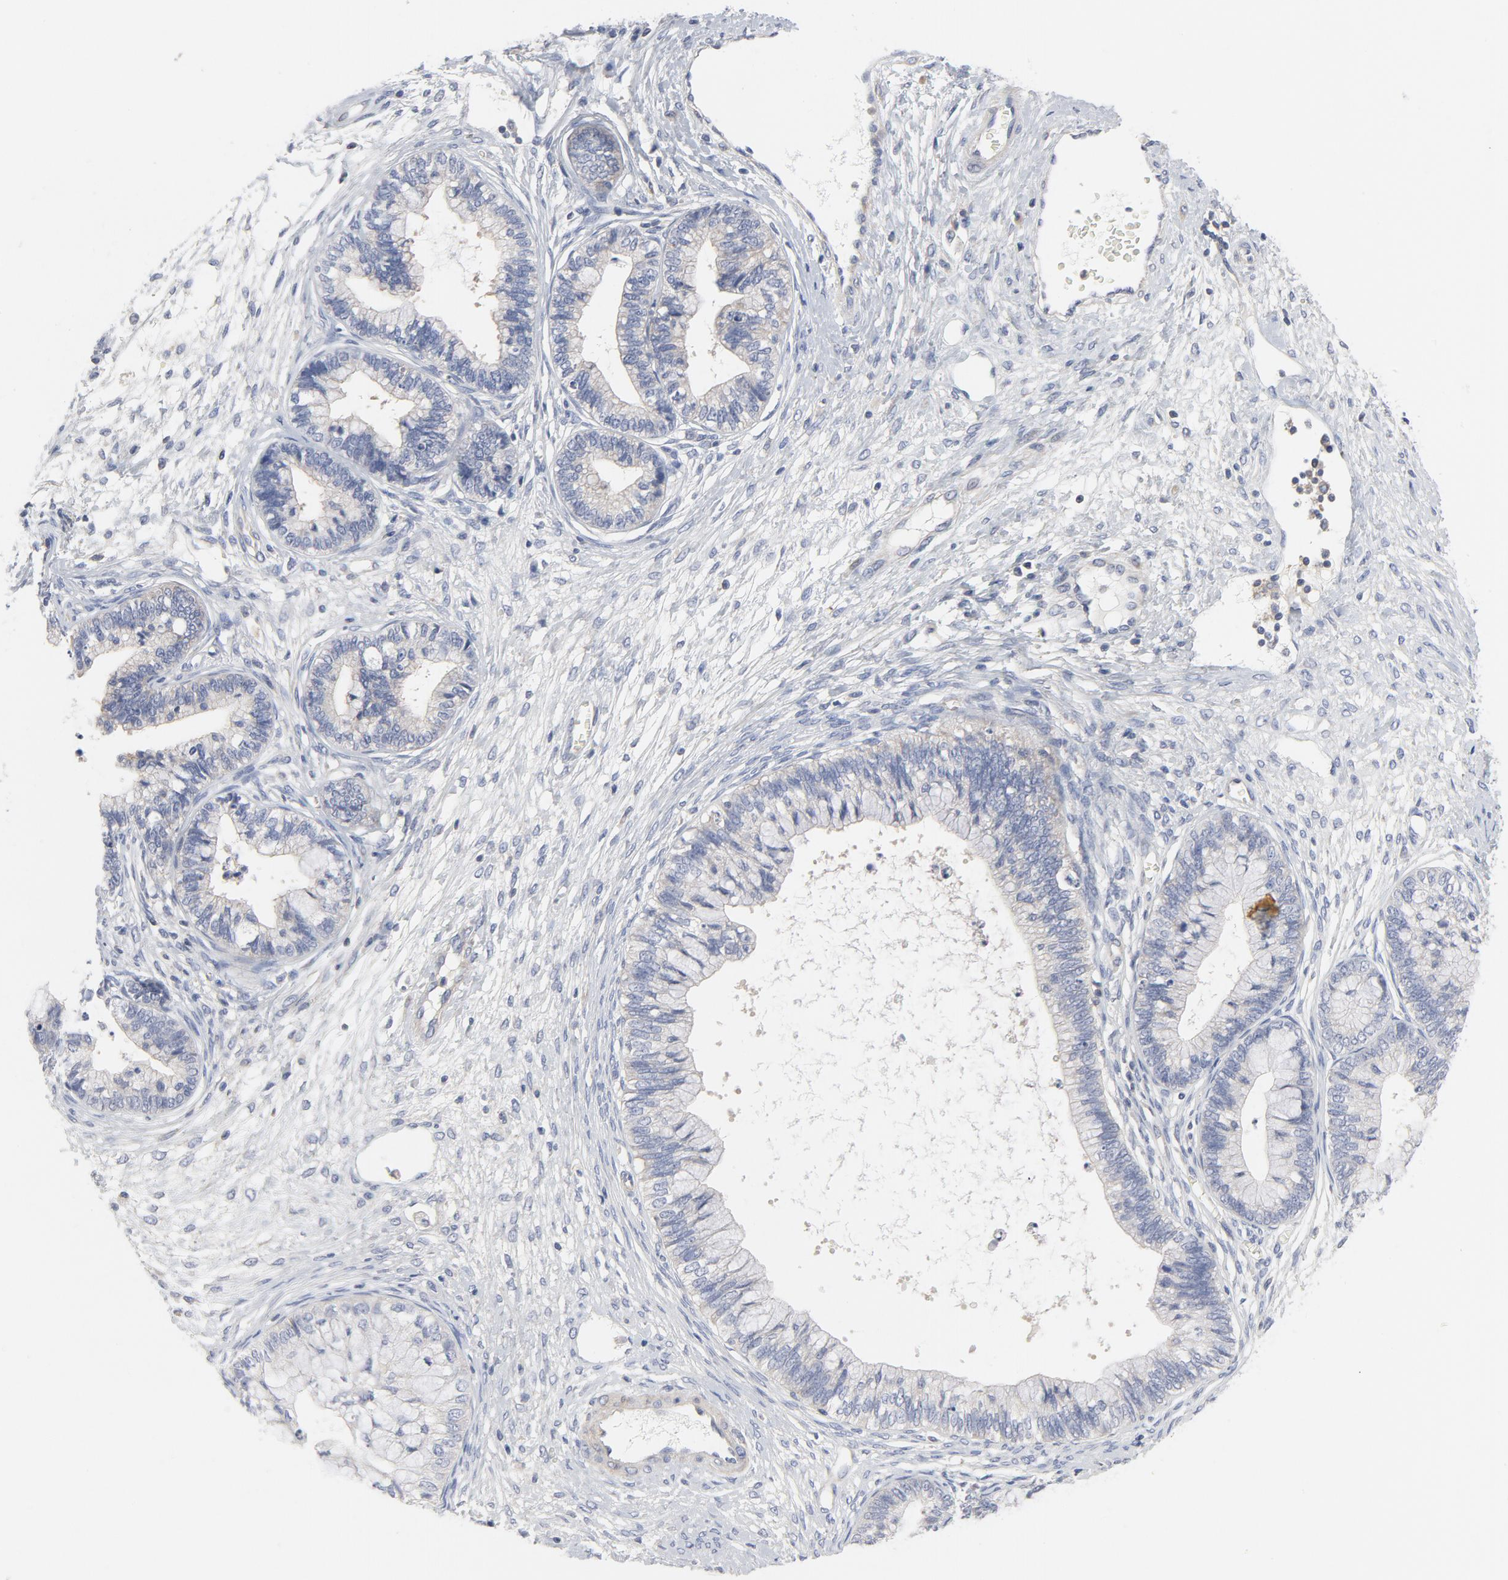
{"staining": {"intensity": "negative", "quantity": "none", "location": "none"}, "tissue": "cervical cancer", "cell_type": "Tumor cells", "image_type": "cancer", "snomed": [{"axis": "morphology", "description": "Adenocarcinoma, NOS"}, {"axis": "topography", "description": "Cervix"}], "caption": "IHC of human cervical adenocarcinoma exhibits no positivity in tumor cells.", "gene": "ROCK1", "patient": {"sex": "female", "age": 44}}